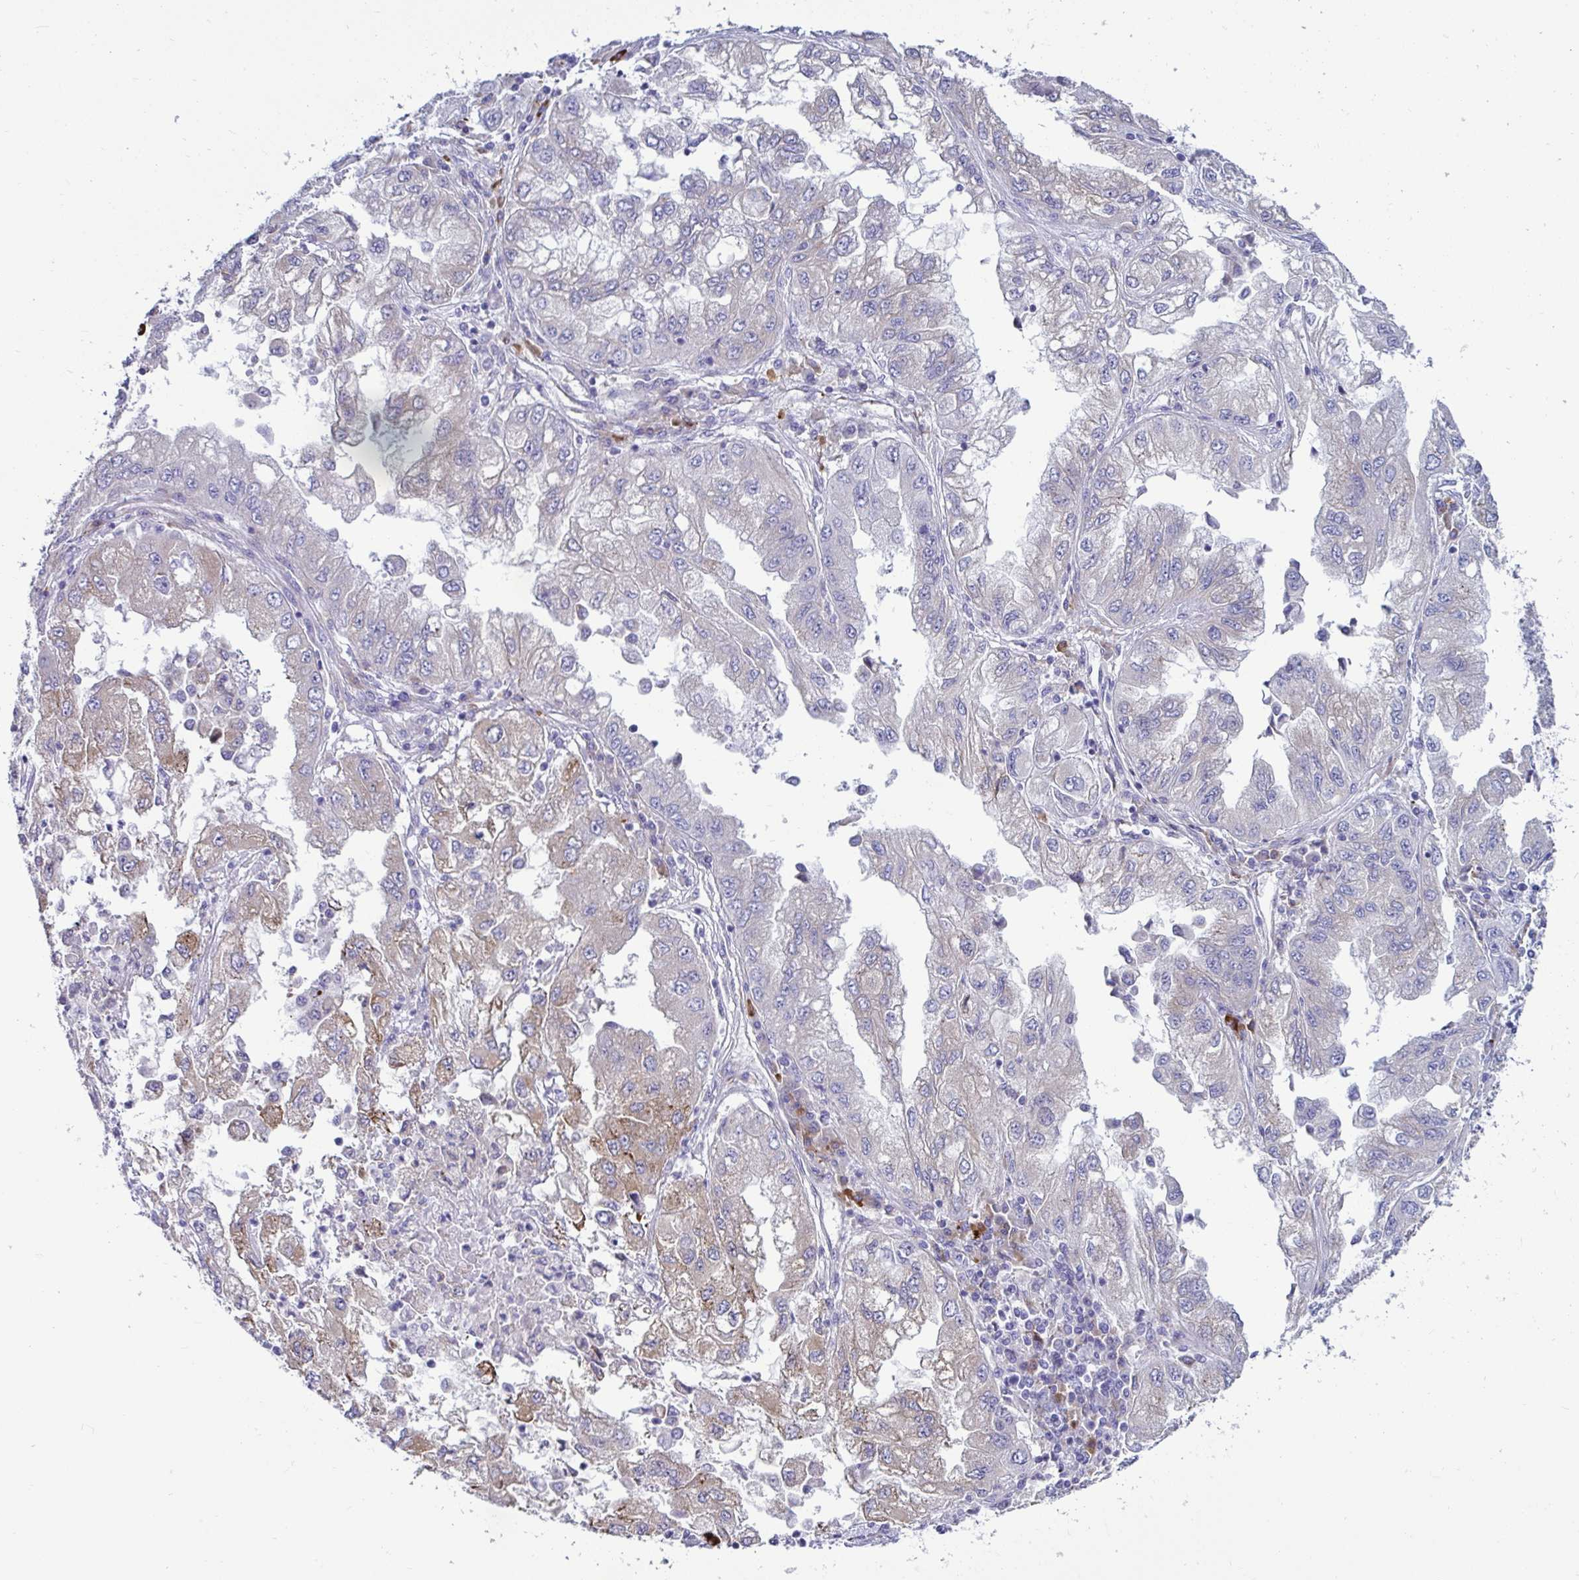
{"staining": {"intensity": "weak", "quantity": "<25%", "location": "cytoplasmic/membranous"}, "tissue": "lung cancer", "cell_type": "Tumor cells", "image_type": "cancer", "snomed": [{"axis": "morphology", "description": "Adenocarcinoma, NOS"}, {"axis": "morphology", "description": "Adenocarcinoma primary or metastatic"}, {"axis": "topography", "description": "Lung"}], "caption": "Lung adenocarcinoma was stained to show a protein in brown. There is no significant expression in tumor cells. (DAB immunohistochemistry (IHC) with hematoxylin counter stain).", "gene": "TFPI2", "patient": {"sex": "male", "age": 74}}